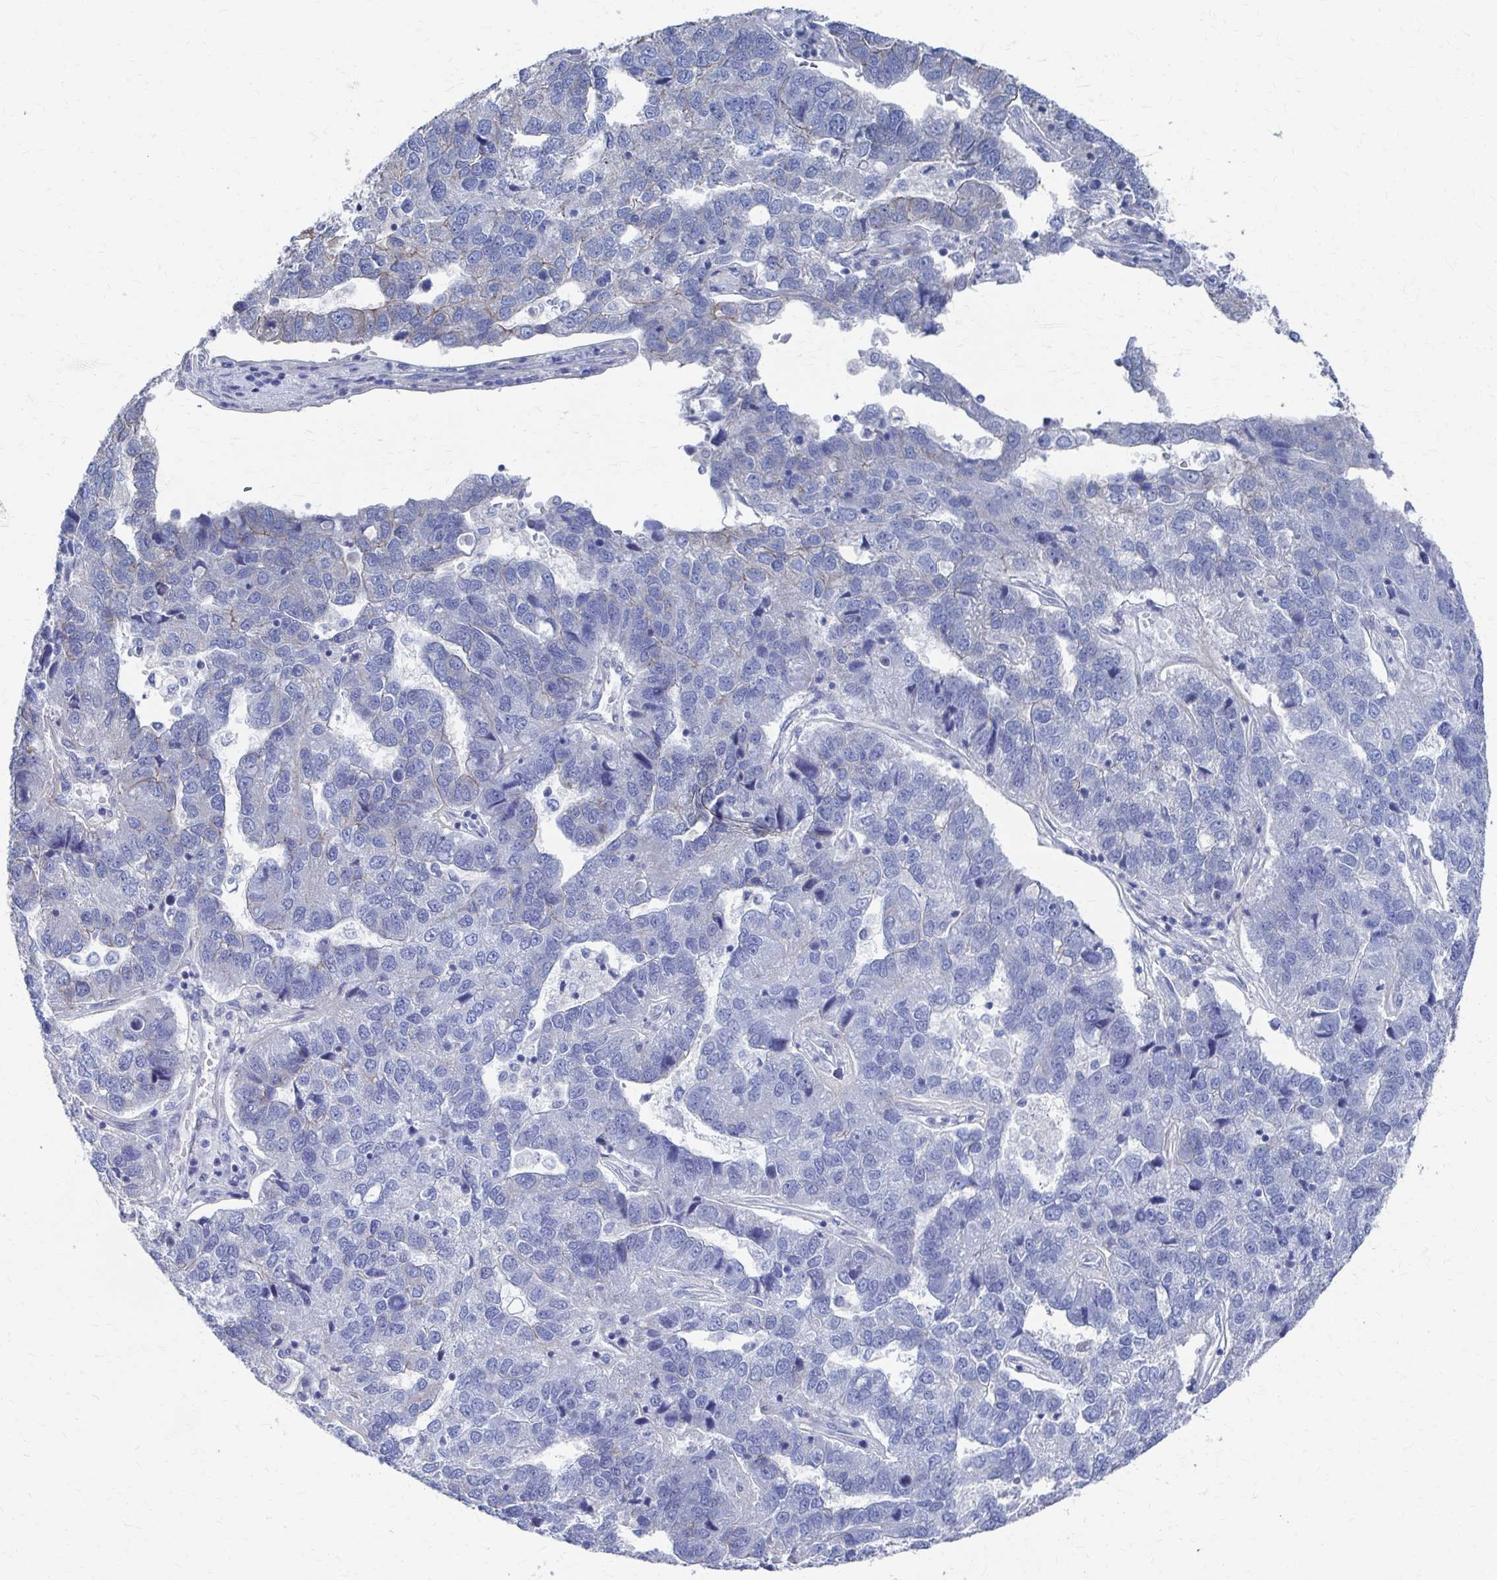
{"staining": {"intensity": "negative", "quantity": "none", "location": "none"}, "tissue": "pancreatic cancer", "cell_type": "Tumor cells", "image_type": "cancer", "snomed": [{"axis": "morphology", "description": "Adenocarcinoma, NOS"}, {"axis": "topography", "description": "Pancreas"}], "caption": "Tumor cells are negative for protein expression in human pancreatic cancer (adenocarcinoma).", "gene": "PLEKHG7", "patient": {"sex": "female", "age": 61}}